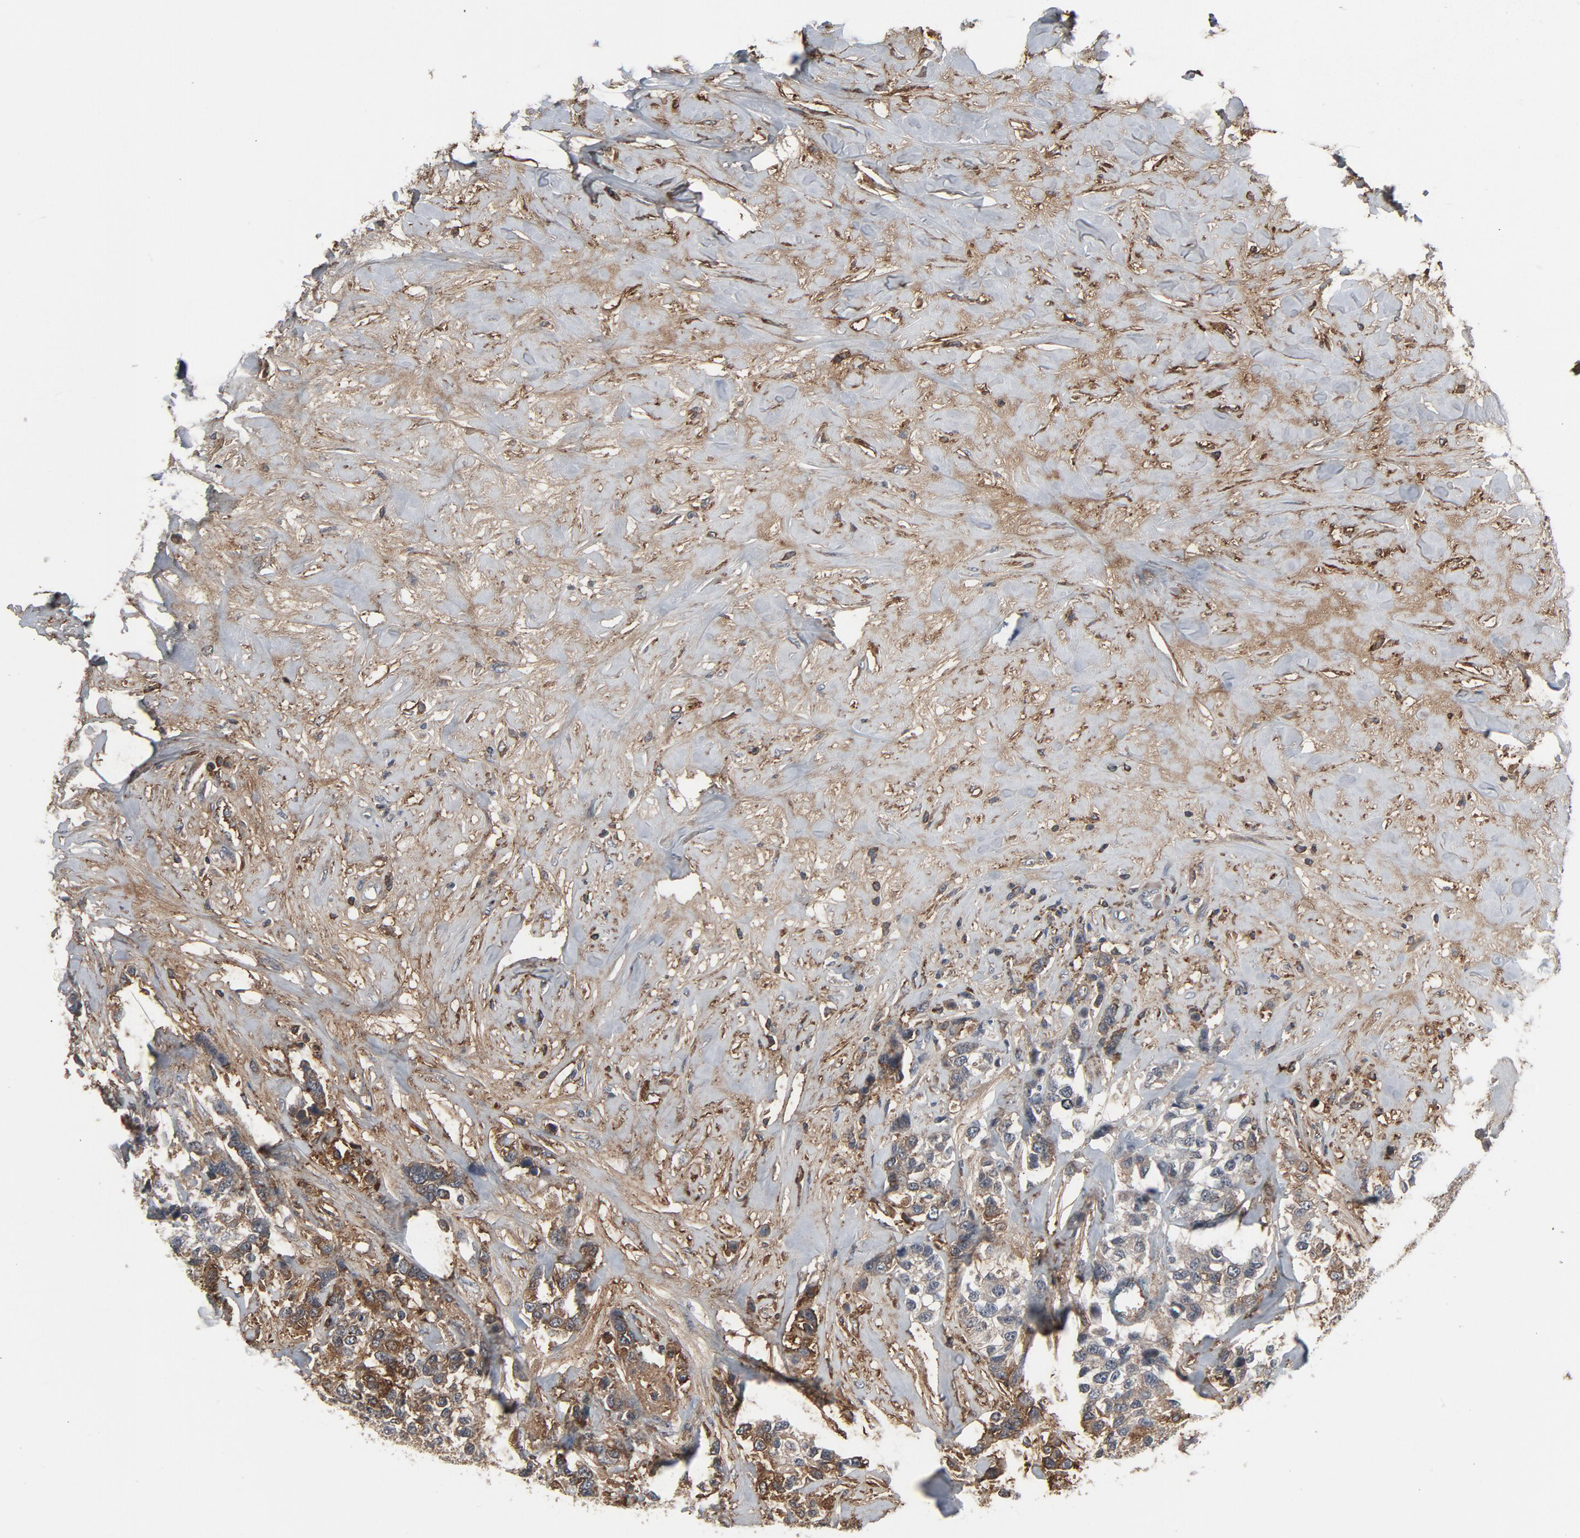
{"staining": {"intensity": "negative", "quantity": "none", "location": "none"}, "tissue": "breast cancer", "cell_type": "Tumor cells", "image_type": "cancer", "snomed": [{"axis": "morphology", "description": "Duct carcinoma"}, {"axis": "topography", "description": "Breast"}], "caption": "The image displays no staining of tumor cells in breast intraductal carcinoma.", "gene": "PDZD4", "patient": {"sex": "female", "age": 51}}